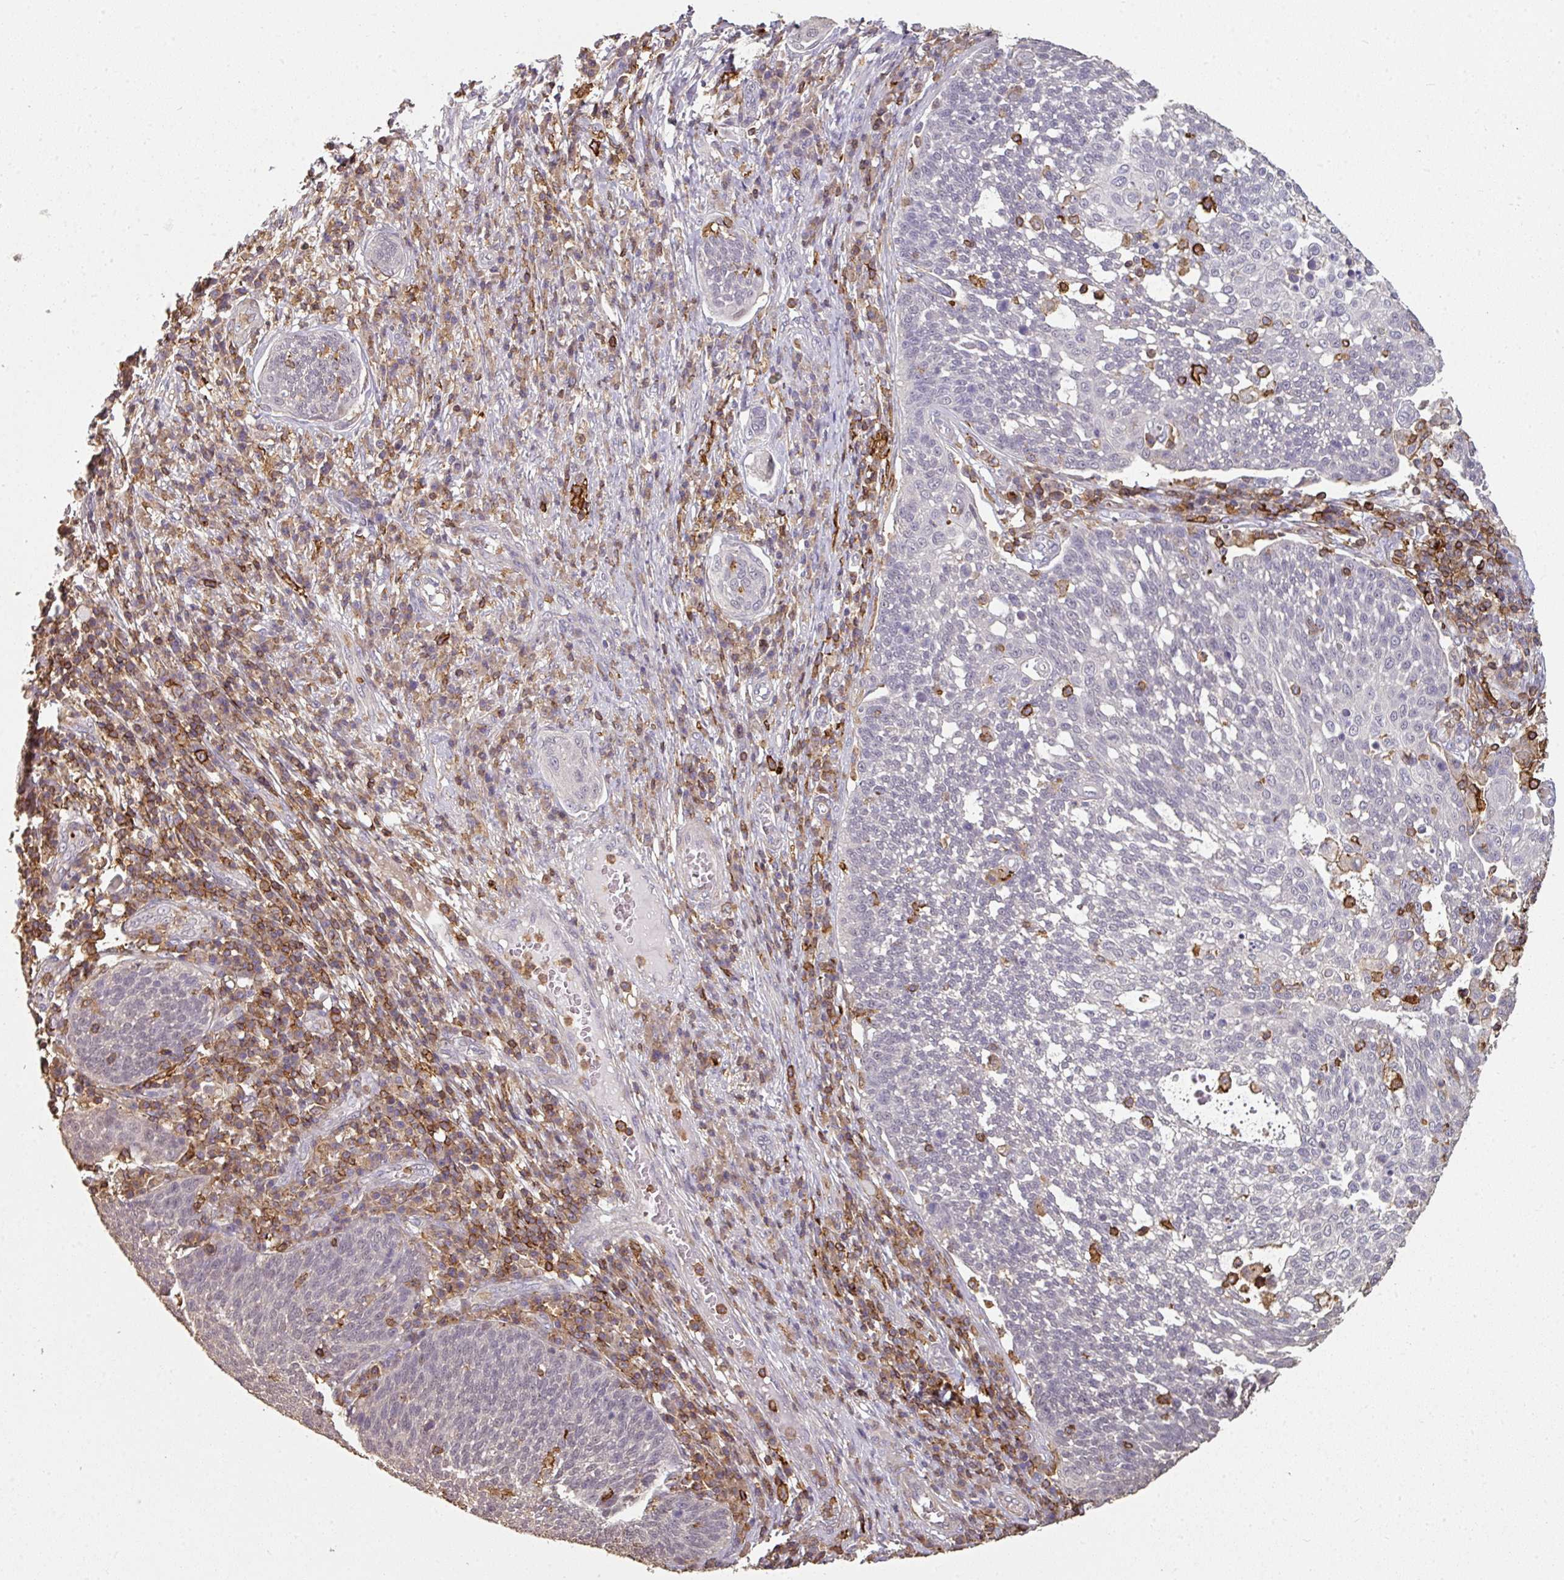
{"staining": {"intensity": "negative", "quantity": "none", "location": "none"}, "tissue": "cervical cancer", "cell_type": "Tumor cells", "image_type": "cancer", "snomed": [{"axis": "morphology", "description": "Squamous cell carcinoma, NOS"}, {"axis": "topography", "description": "Cervix"}], "caption": "An immunohistochemistry (IHC) image of cervical cancer (squamous cell carcinoma) is shown. There is no staining in tumor cells of cervical cancer (squamous cell carcinoma).", "gene": "OLFML2B", "patient": {"sex": "female", "age": 34}}